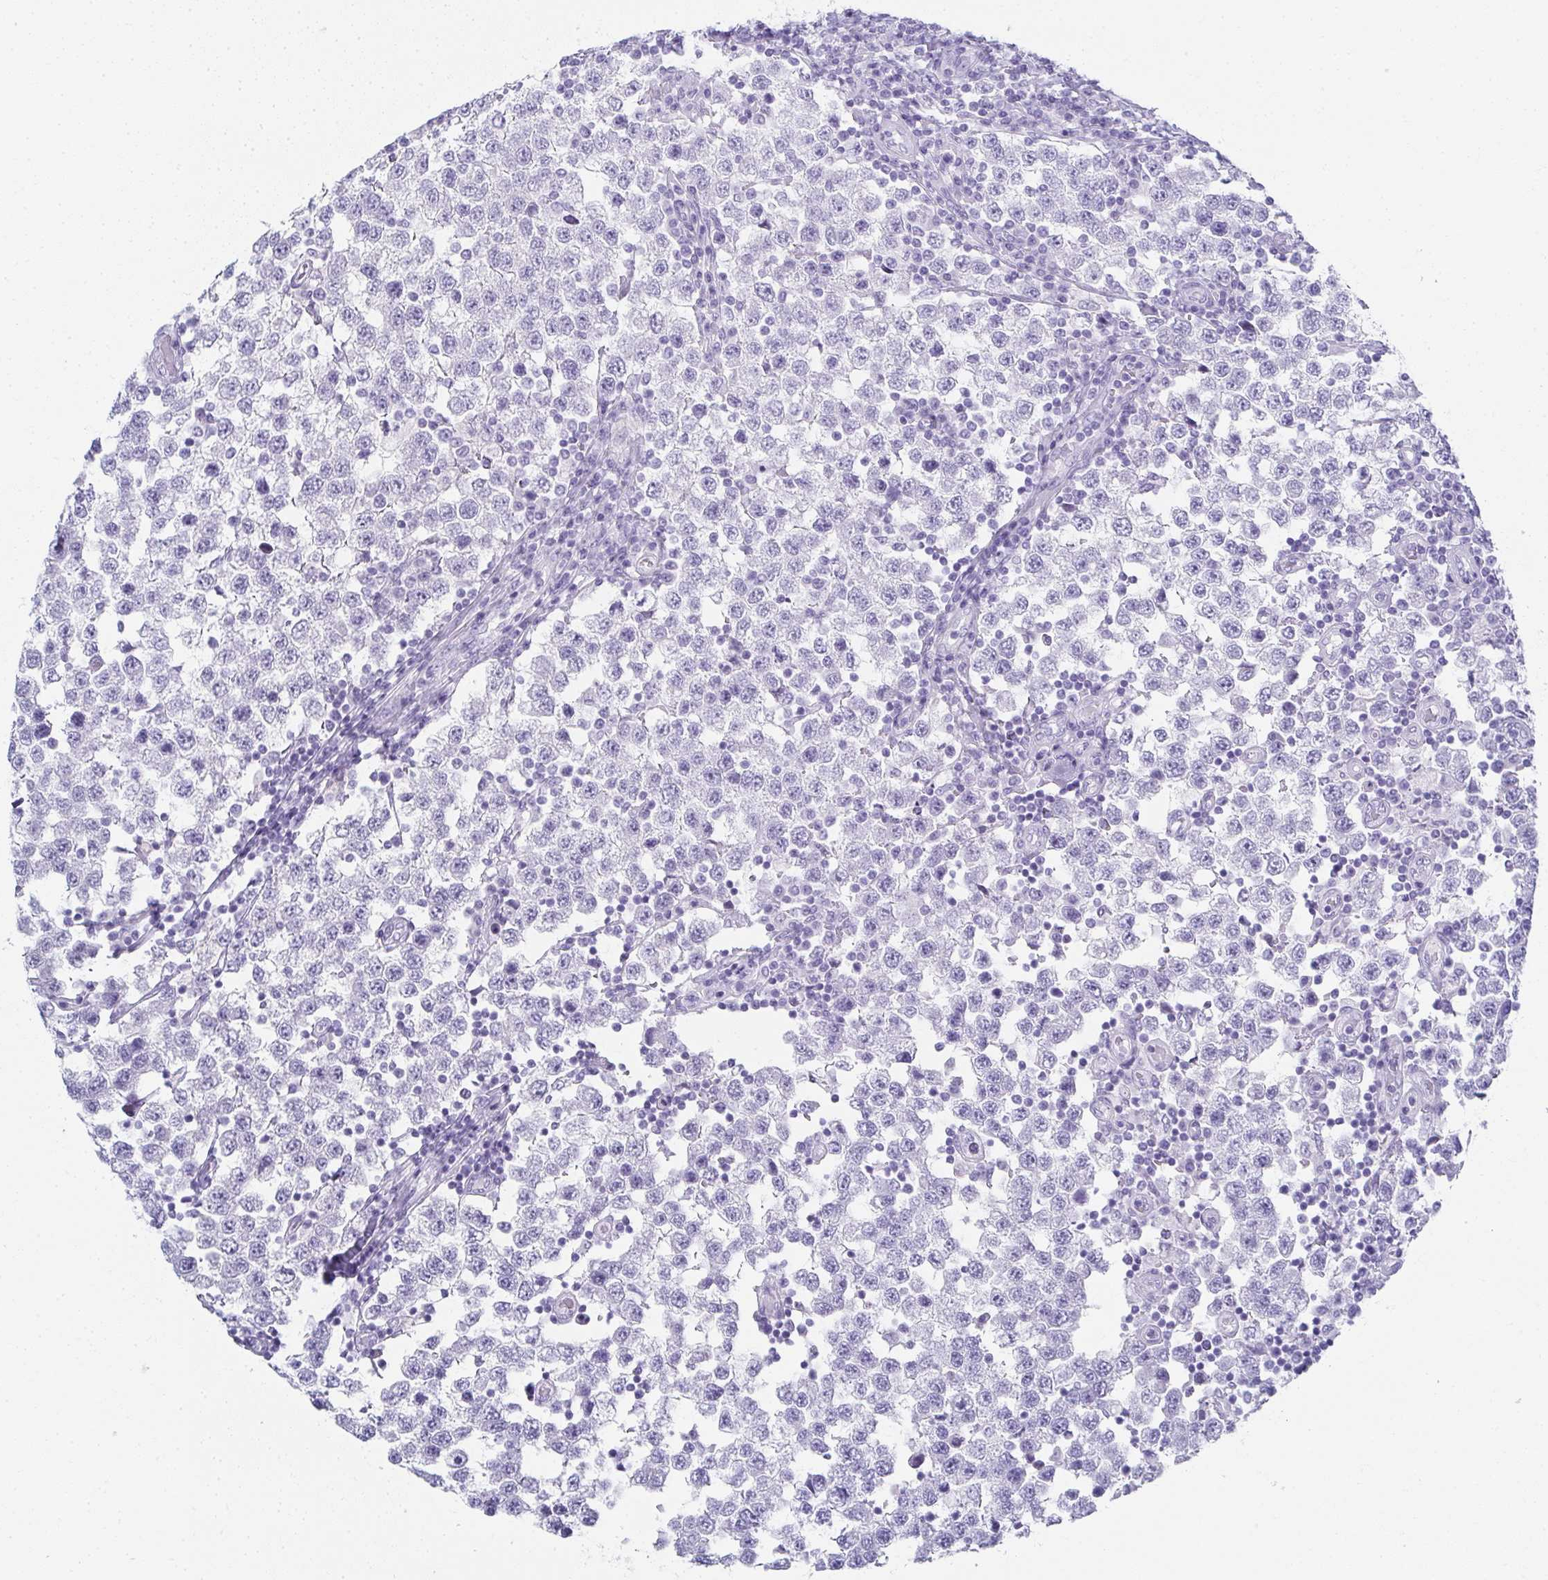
{"staining": {"intensity": "negative", "quantity": "none", "location": "none"}, "tissue": "testis cancer", "cell_type": "Tumor cells", "image_type": "cancer", "snomed": [{"axis": "morphology", "description": "Seminoma, NOS"}, {"axis": "topography", "description": "Testis"}], "caption": "Human testis cancer stained for a protein using immunohistochemistry (IHC) demonstrates no staining in tumor cells.", "gene": "SYCP1", "patient": {"sex": "male", "age": 34}}